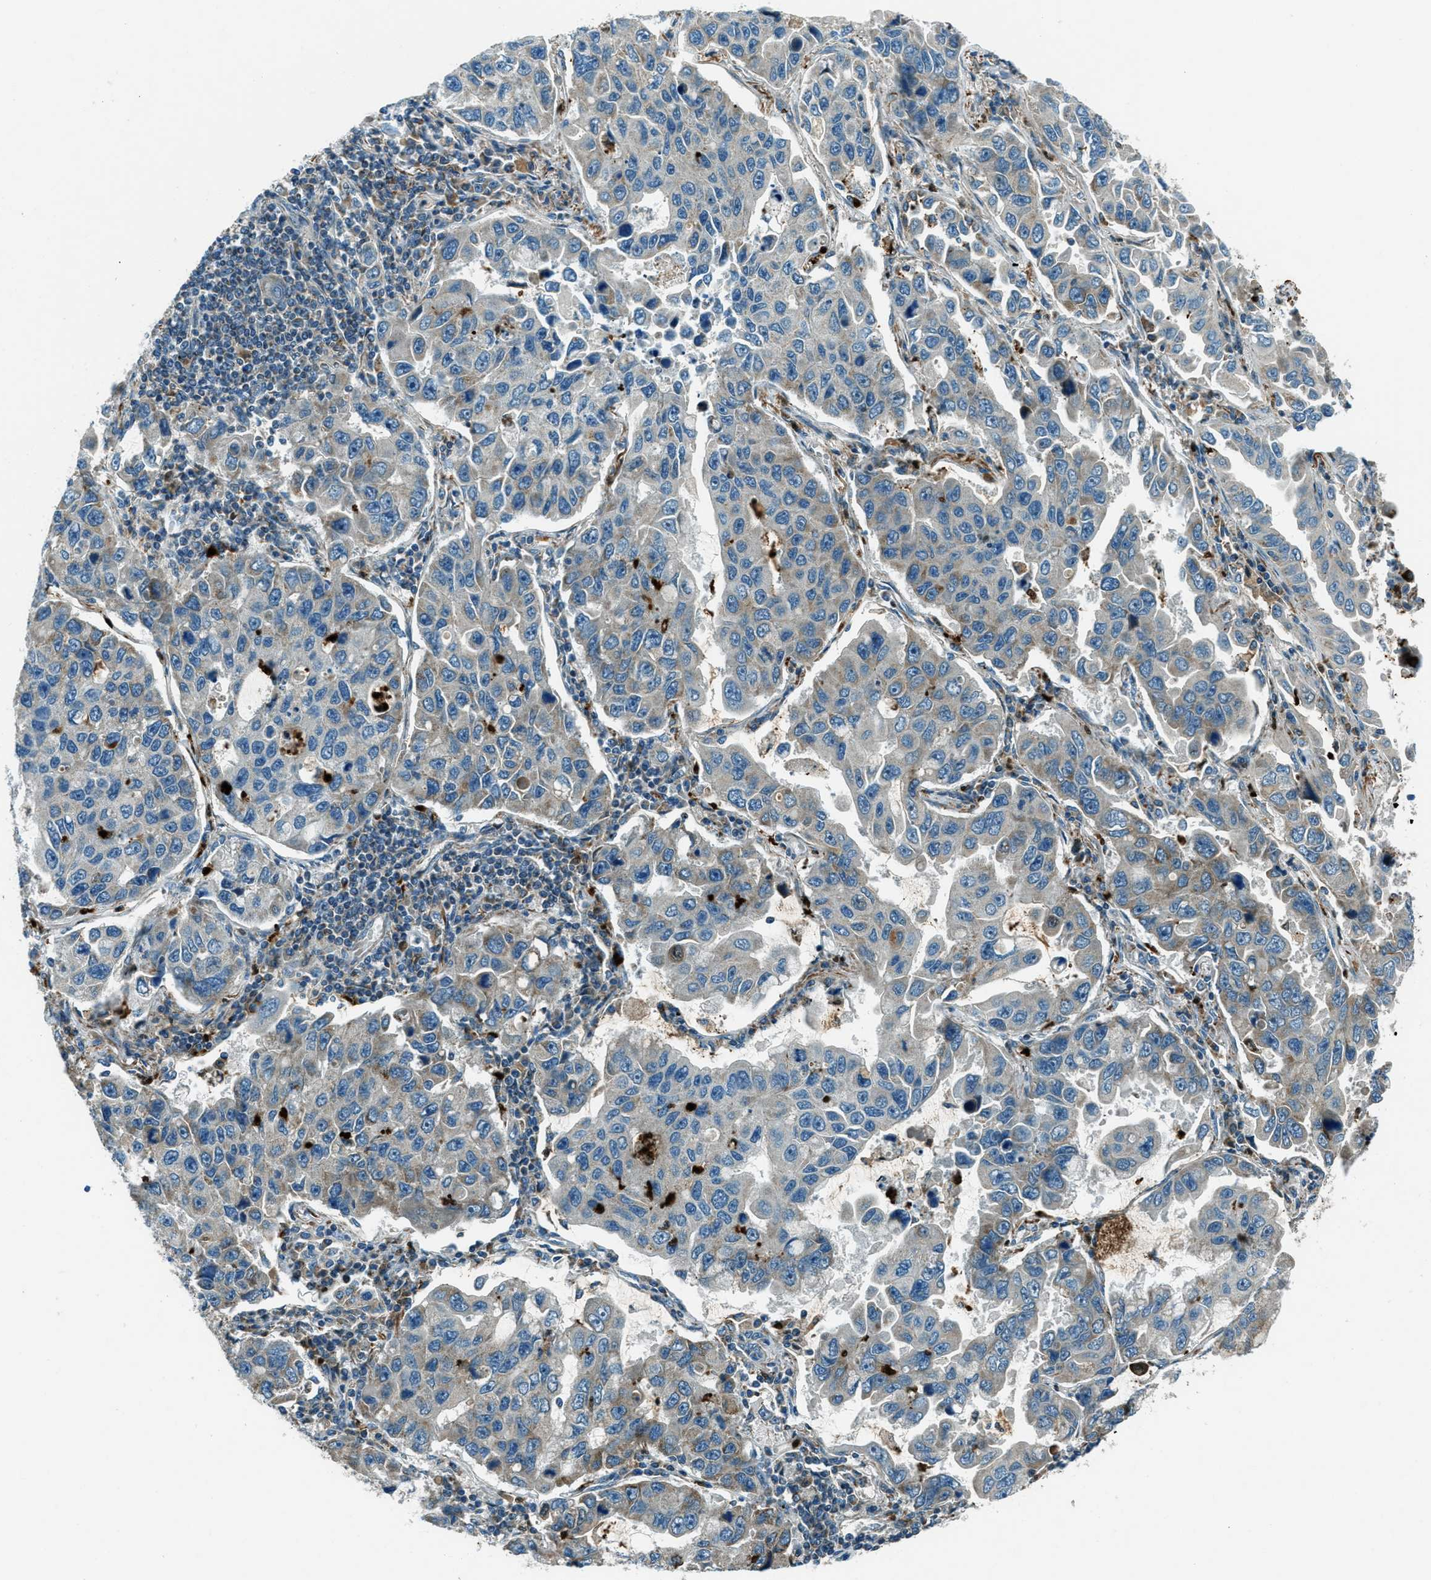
{"staining": {"intensity": "moderate", "quantity": "<25%", "location": "cytoplasmic/membranous"}, "tissue": "lung cancer", "cell_type": "Tumor cells", "image_type": "cancer", "snomed": [{"axis": "morphology", "description": "Adenocarcinoma, NOS"}, {"axis": "topography", "description": "Lung"}], "caption": "About <25% of tumor cells in human lung cancer reveal moderate cytoplasmic/membranous protein staining as visualized by brown immunohistochemical staining.", "gene": "FAR1", "patient": {"sex": "male", "age": 64}}